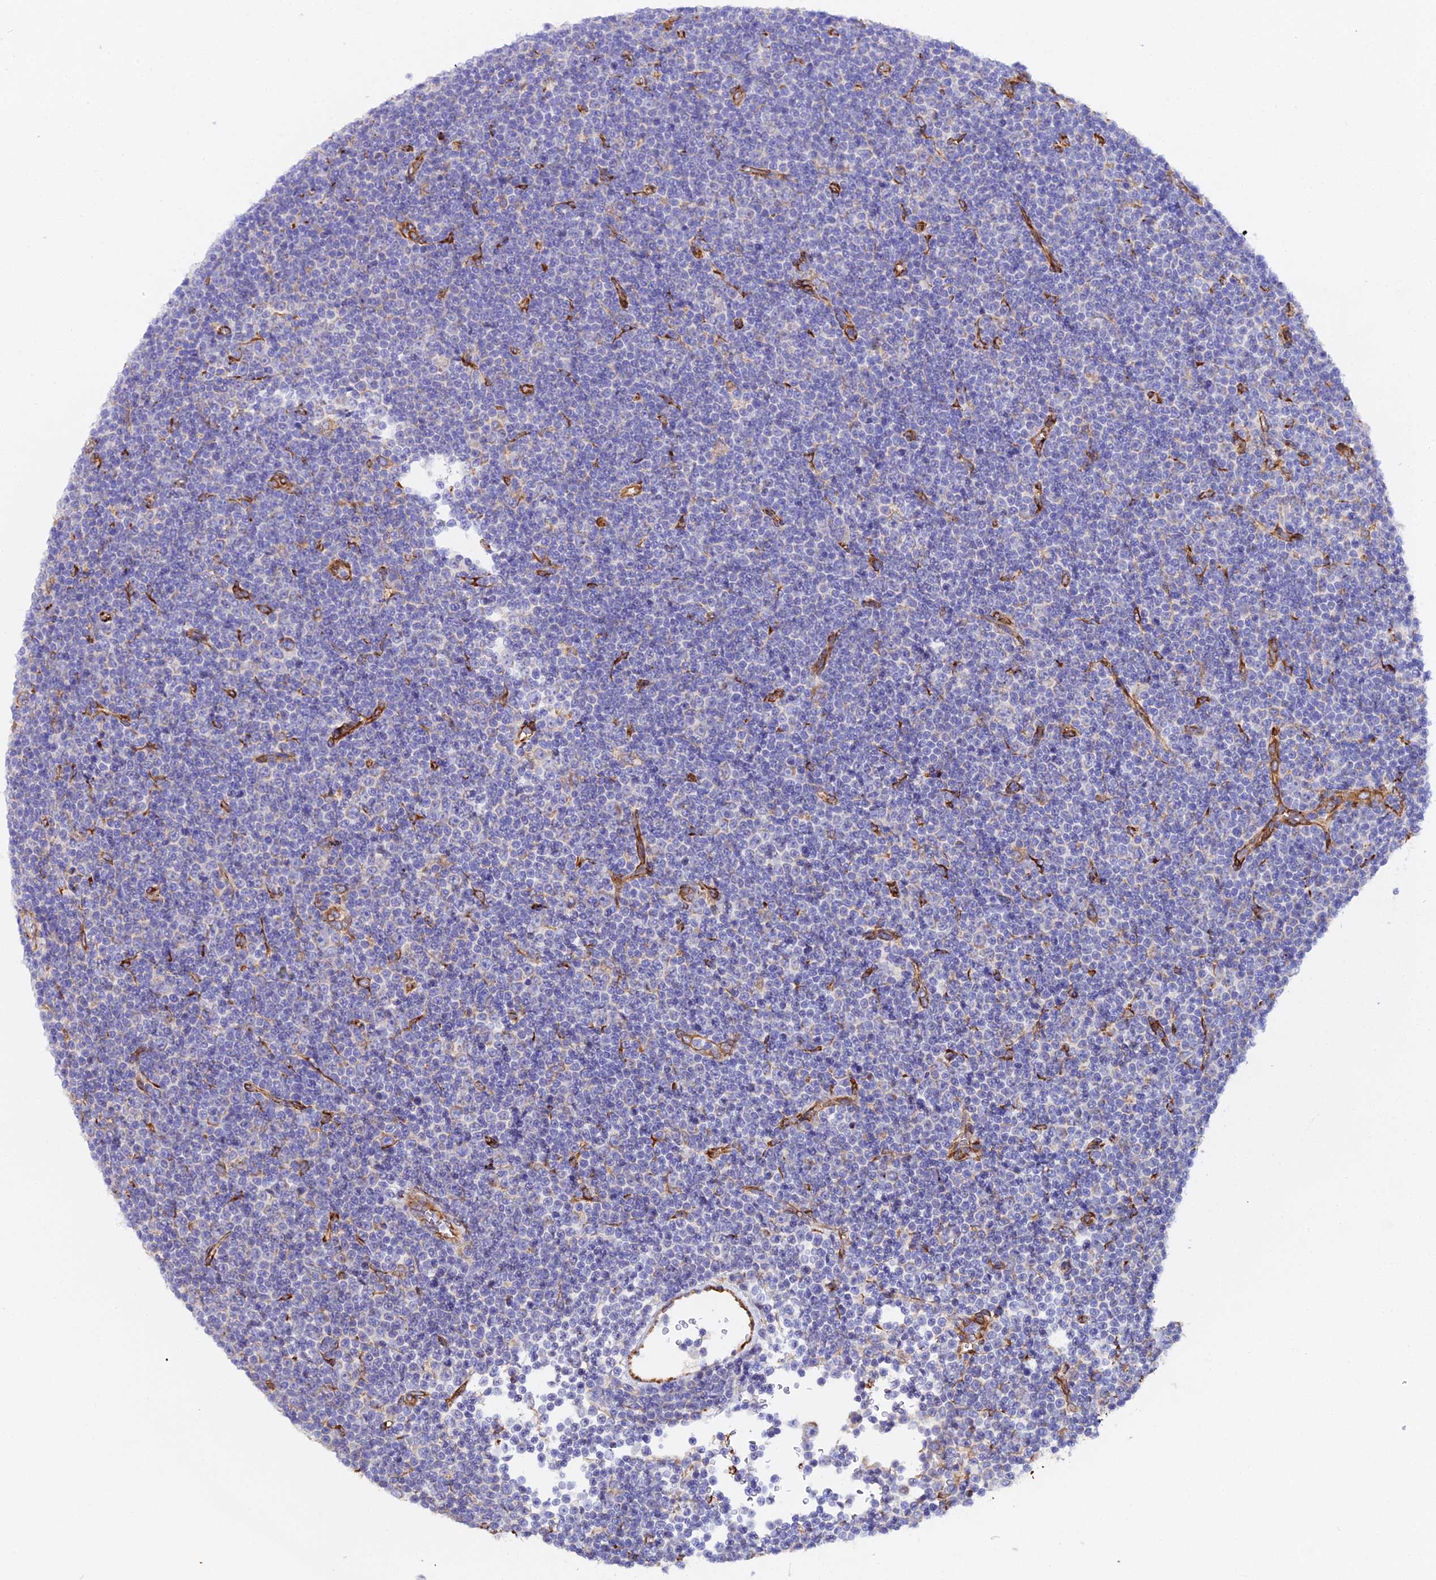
{"staining": {"intensity": "negative", "quantity": "none", "location": "none"}, "tissue": "lymphoma", "cell_type": "Tumor cells", "image_type": "cancer", "snomed": [{"axis": "morphology", "description": "Malignant lymphoma, non-Hodgkin's type, Low grade"}, {"axis": "topography", "description": "Lymph node"}], "caption": "Tumor cells show no significant staining in low-grade malignant lymphoma, non-Hodgkin's type.", "gene": "CFAP45", "patient": {"sex": "female", "age": 67}}